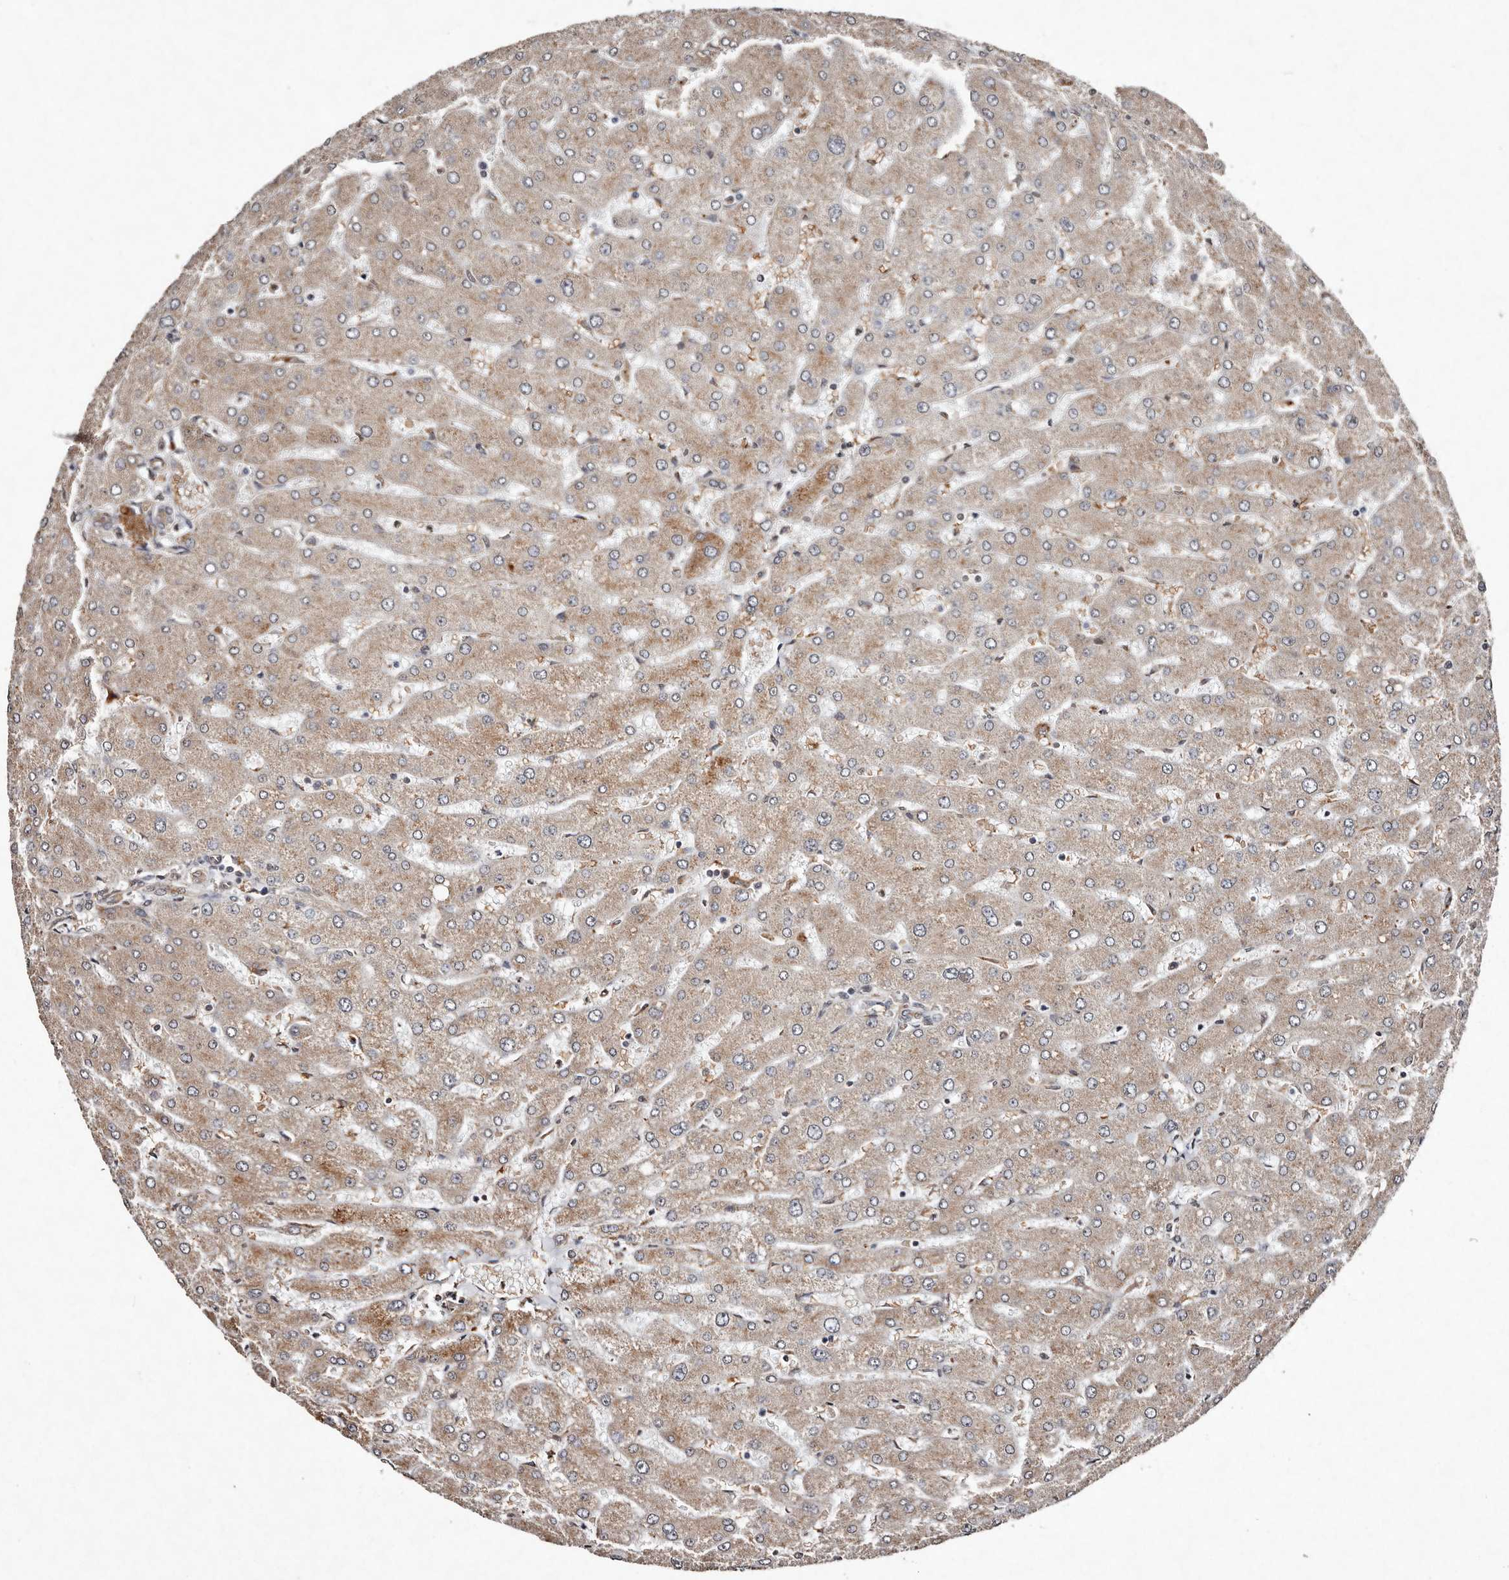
{"staining": {"intensity": "weak", "quantity": "25%-75%", "location": "cytoplasmic/membranous"}, "tissue": "liver", "cell_type": "Cholangiocytes", "image_type": "normal", "snomed": [{"axis": "morphology", "description": "Normal tissue, NOS"}, {"axis": "topography", "description": "Liver"}], "caption": "This histopathology image demonstrates immunohistochemistry (IHC) staining of benign human liver, with low weak cytoplasmic/membranous staining in about 25%-75% of cholangiocytes.", "gene": "DIP2C", "patient": {"sex": "male", "age": 55}}